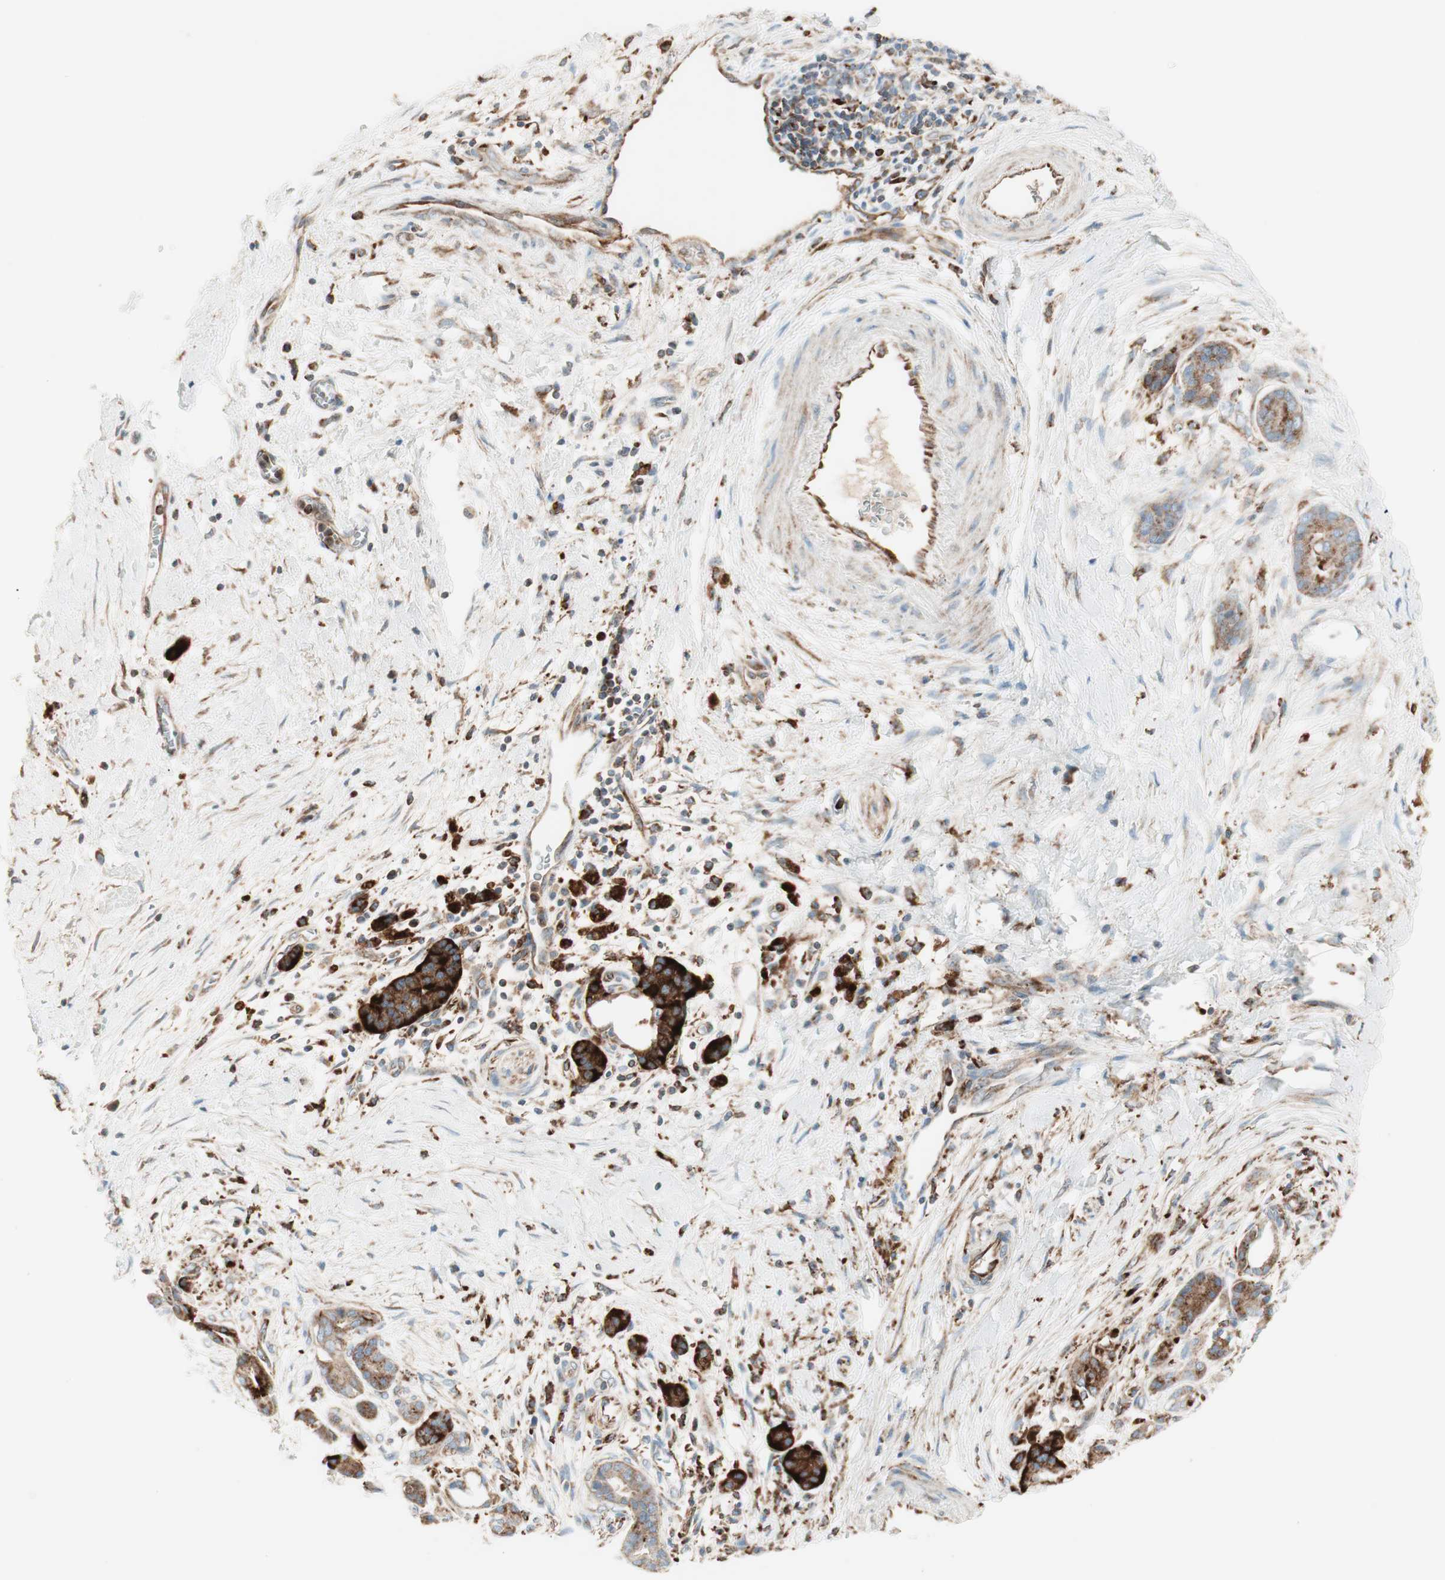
{"staining": {"intensity": "weak", "quantity": ">75%", "location": "cytoplasmic/membranous"}, "tissue": "pancreatic cancer", "cell_type": "Tumor cells", "image_type": "cancer", "snomed": [{"axis": "morphology", "description": "Adenocarcinoma, NOS"}, {"axis": "topography", "description": "Pancreas"}], "caption": "Immunohistochemical staining of pancreatic cancer demonstrates low levels of weak cytoplasmic/membranous staining in approximately >75% of tumor cells.", "gene": "ATP6V1G1", "patient": {"sex": "male", "age": 59}}